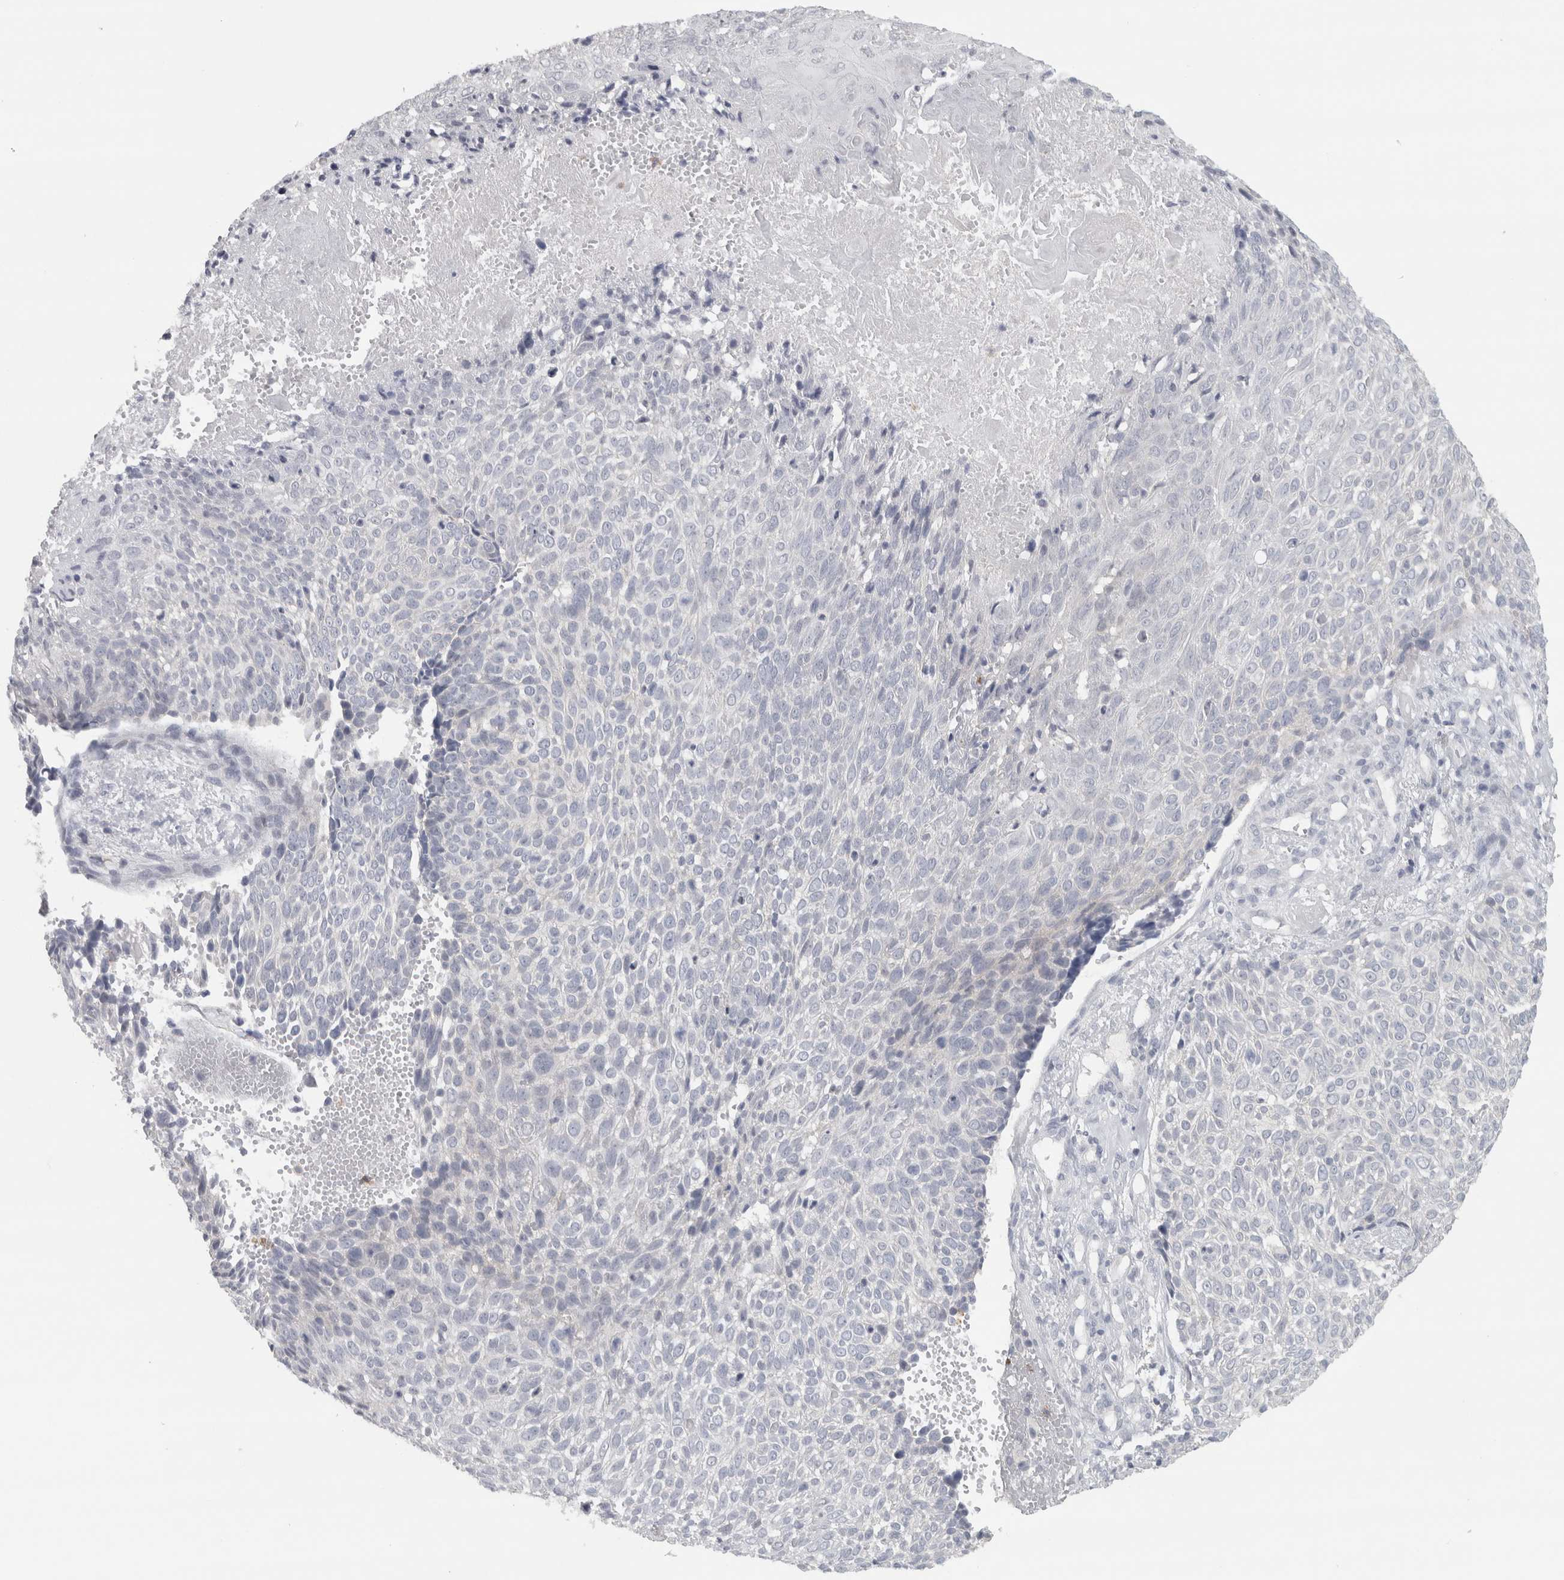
{"staining": {"intensity": "negative", "quantity": "none", "location": "none"}, "tissue": "cervical cancer", "cell_type": "Tumor cells", "image_type": "cancer", "snomed": [{"axis": "morphology", "description": "Squamous cell carcinoma, NOS"}, {"axis": "topography", "description": "Cervix"}], "caption": "Tumor cells show no significant protein expression in squamous cell carcinoma (cervical). (DAB (3,3'-diaminobenzidine) immunohistochemistry, high magnification).", "gene": "PTPRN2", "patient": {"sex": "female", "age": 74}}